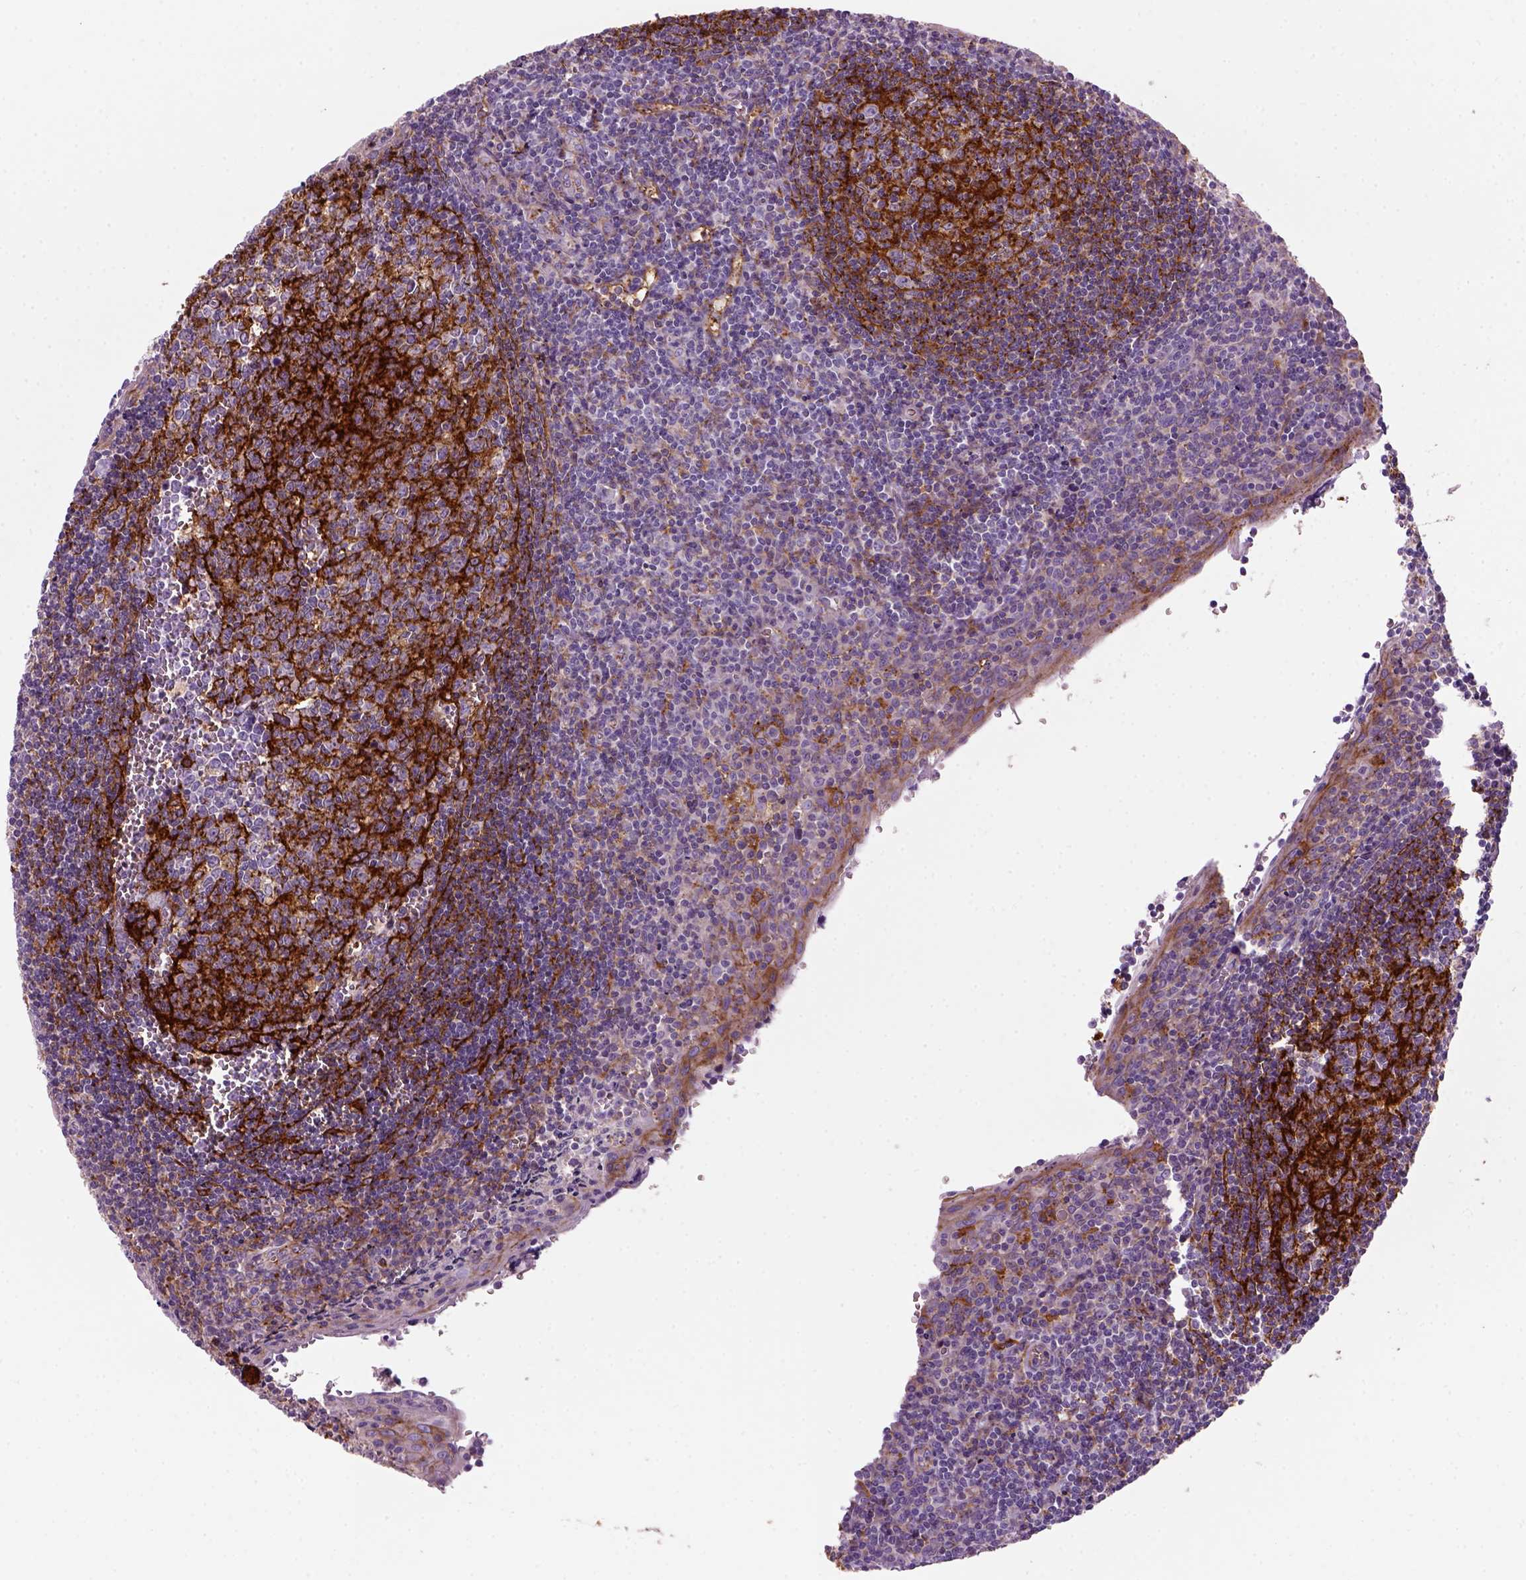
{"staining": {"intensity": "negative", "quantity": "none", "location": "none"}, "tissue": "tonsil", "cell_type": "Germinal center cells", "image_type": "normal", "snomed": [{"axis": "morphology", "description": "Normal tissue, NOS"}, {"axis": "morphology", "description": "Inflammation, NOS"}, {"axis": "topography", "description": "Tonsil"}], "caption": "Immunohistochemistry histopathology image of normal tonsil: human tonsil stained with DAB exhibits no significant protein positivity in germinal center cells.", "gene": "MARCKS", "patient": {"sex": "female", "age": 31}}